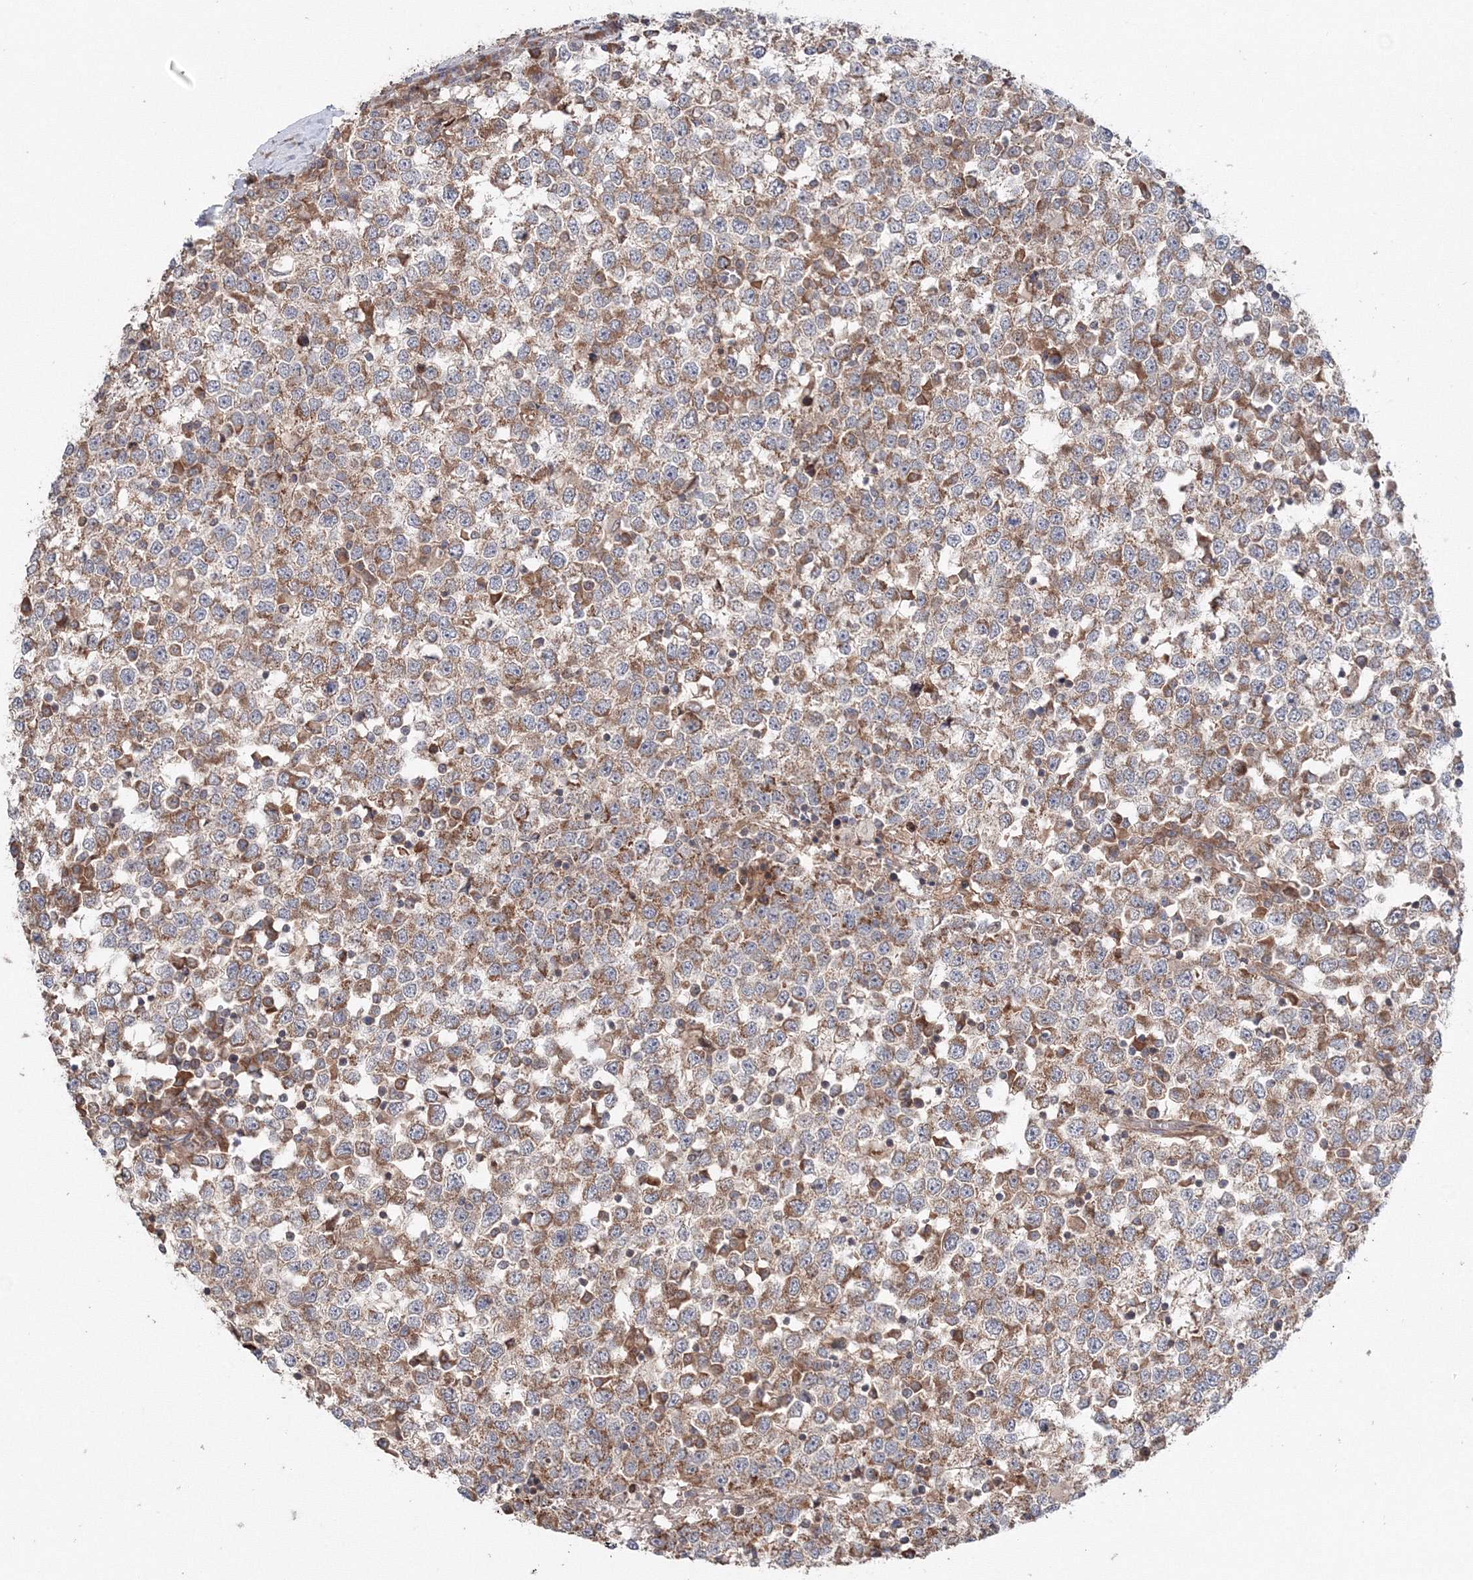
{"staining": {"intensity": "moderate", "quantity": ">75%", "location": "cytoplasmic/membranous"}, "tissue": "testis cancer", "cell_type": "Tumor cells", "image_type": "cancer", "snomed": [{"axis": "morphology", "description": "Seminoma, NOS"}, {"axis": "topography", "description": "Testis"}], "caption": "Moderate cytoplasmic/membranous staining for a protein is appreciated in about >75% of tumor cells of testis cancer using immunohistochemistry.", "gene": "NOA1", "patient": {"sex": "male", "age": 65}}